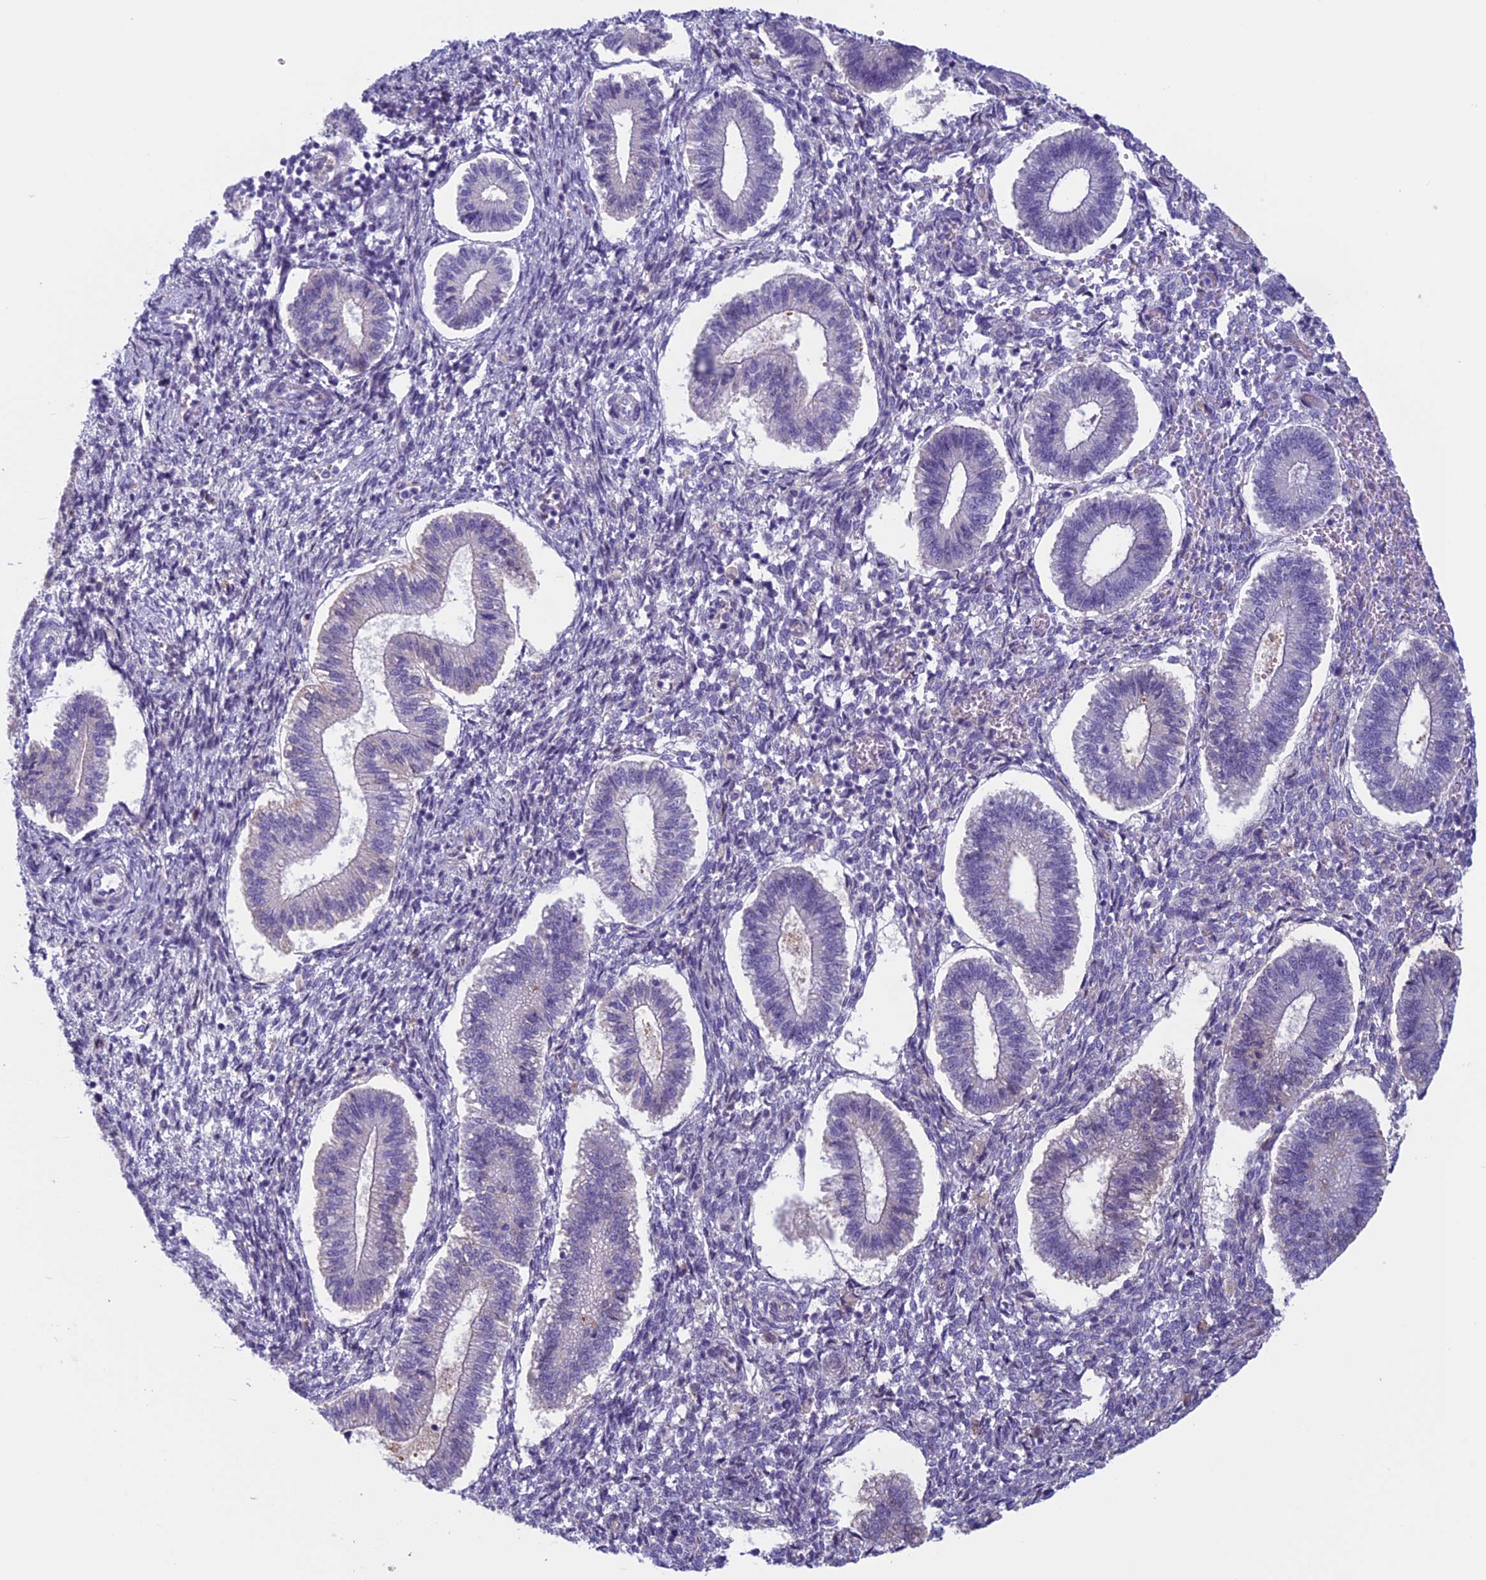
{"staining": {"intensity": "negative", "quantity": "none", "location": "none"}, "tissue": "endometrium", "cell_type": "Cells in endometrial stroma", "image_type": "normal", "snomed": [{"axis": "morphology", "description": "Normal tissue, NOS"}, {"axis": "topography", "description": "Endometrium"}], "caption": "DAB immunohistochemical staining of benign human endometrium shows no significant expression in cells in endometrial stroma.", "gene": "ANGPTL2", "patient": {"sex": "female", "age": 25}}